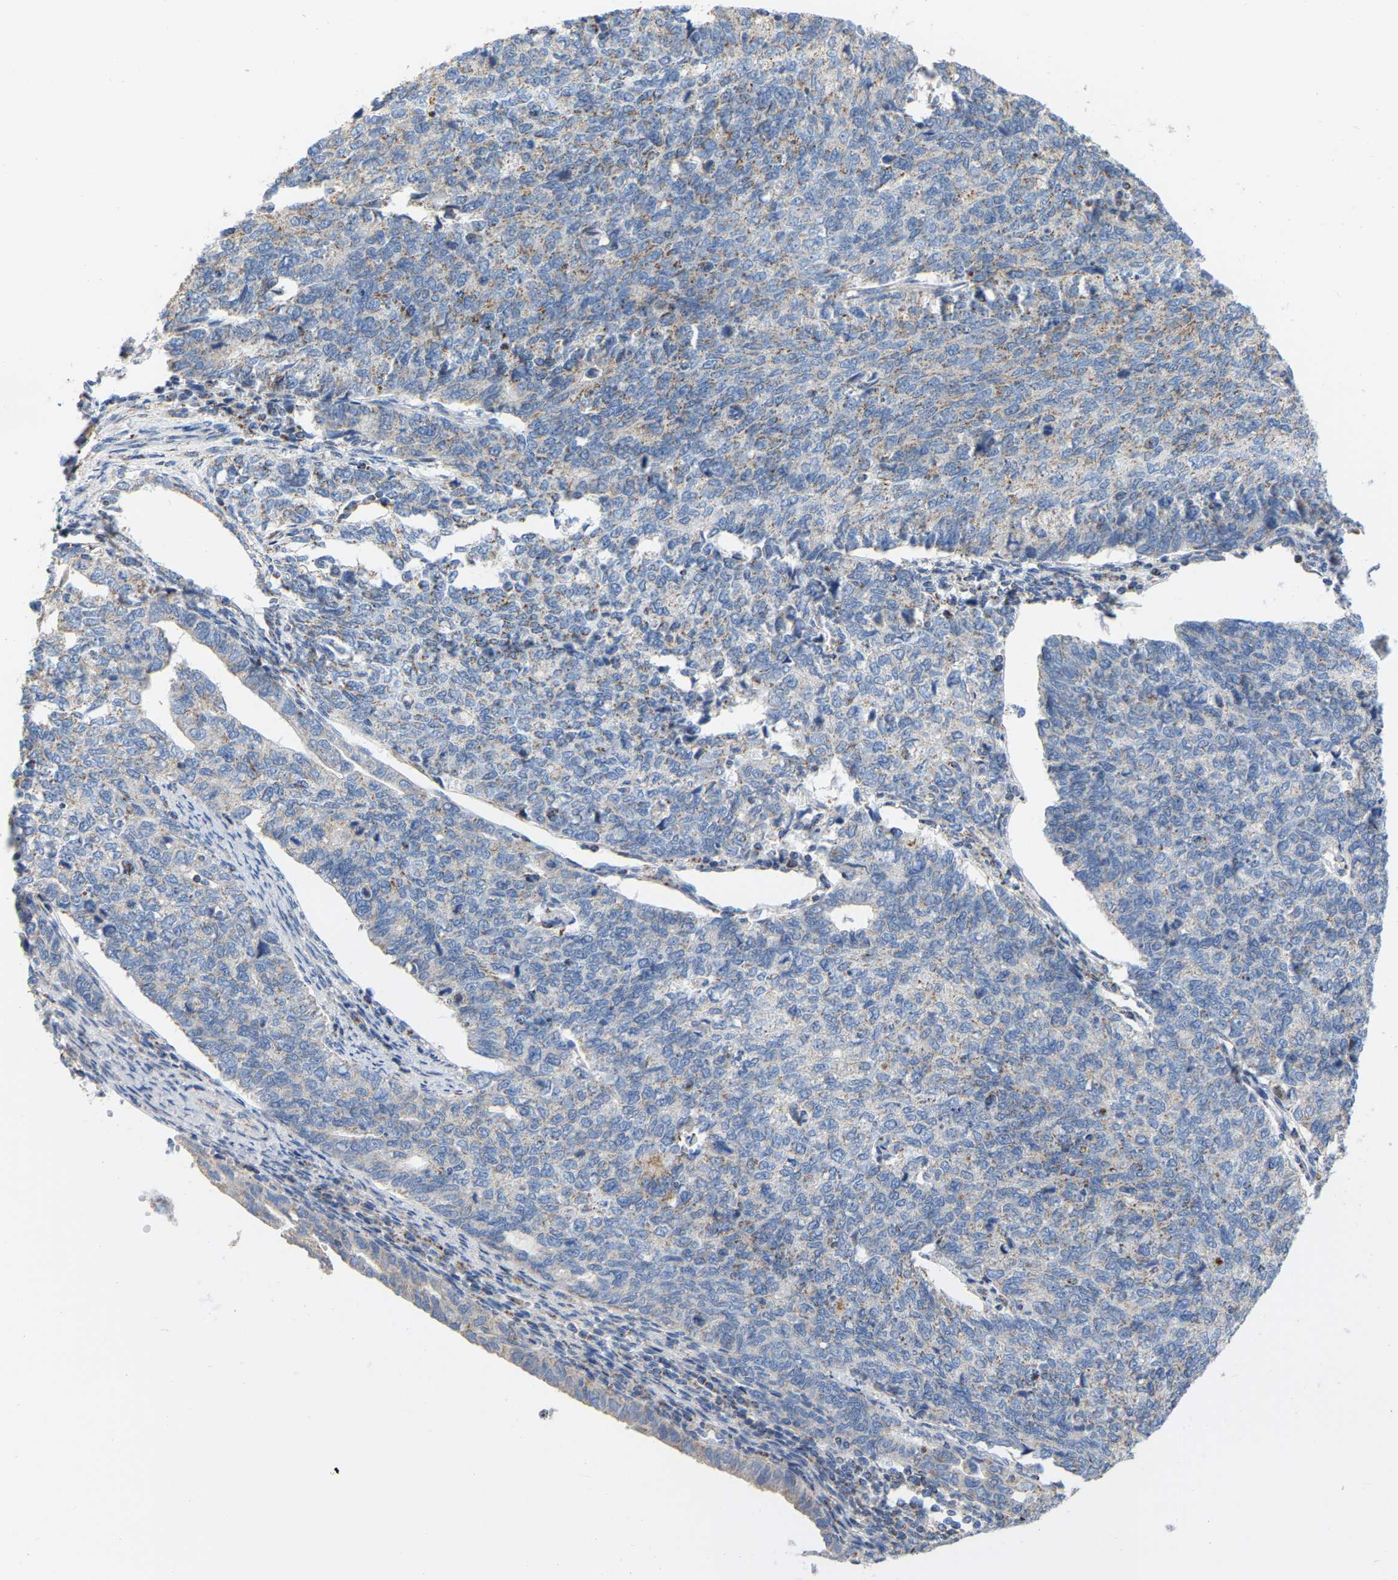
{"staining": {"intensity": "weak", "quantity": "25%-75%", "location": "cytoplasmic/membranous"}, "tissue": "cervical cancer", "cell_type": "Tumor cells", "image_type": "cancer", "snomed": [{"axis": "morphology", "description": "Squamous cell carcinoma, NOS"}, {"axis": "topography", "description": "Cervix"}], "caption": "IHC photomicrograph of neoplastic tissue: cervical cancer (squamous cell carcinoma) stained using immunohistochemistry (IHC) demonstrates low levels of weak protein expression localized specifically in the cytoplasmic/membranous of tumor cells, appearing as a cytoplasmic/membranous brown color.", "gene": "CBLB", "patient": {"sex": "female", "age": 63}}